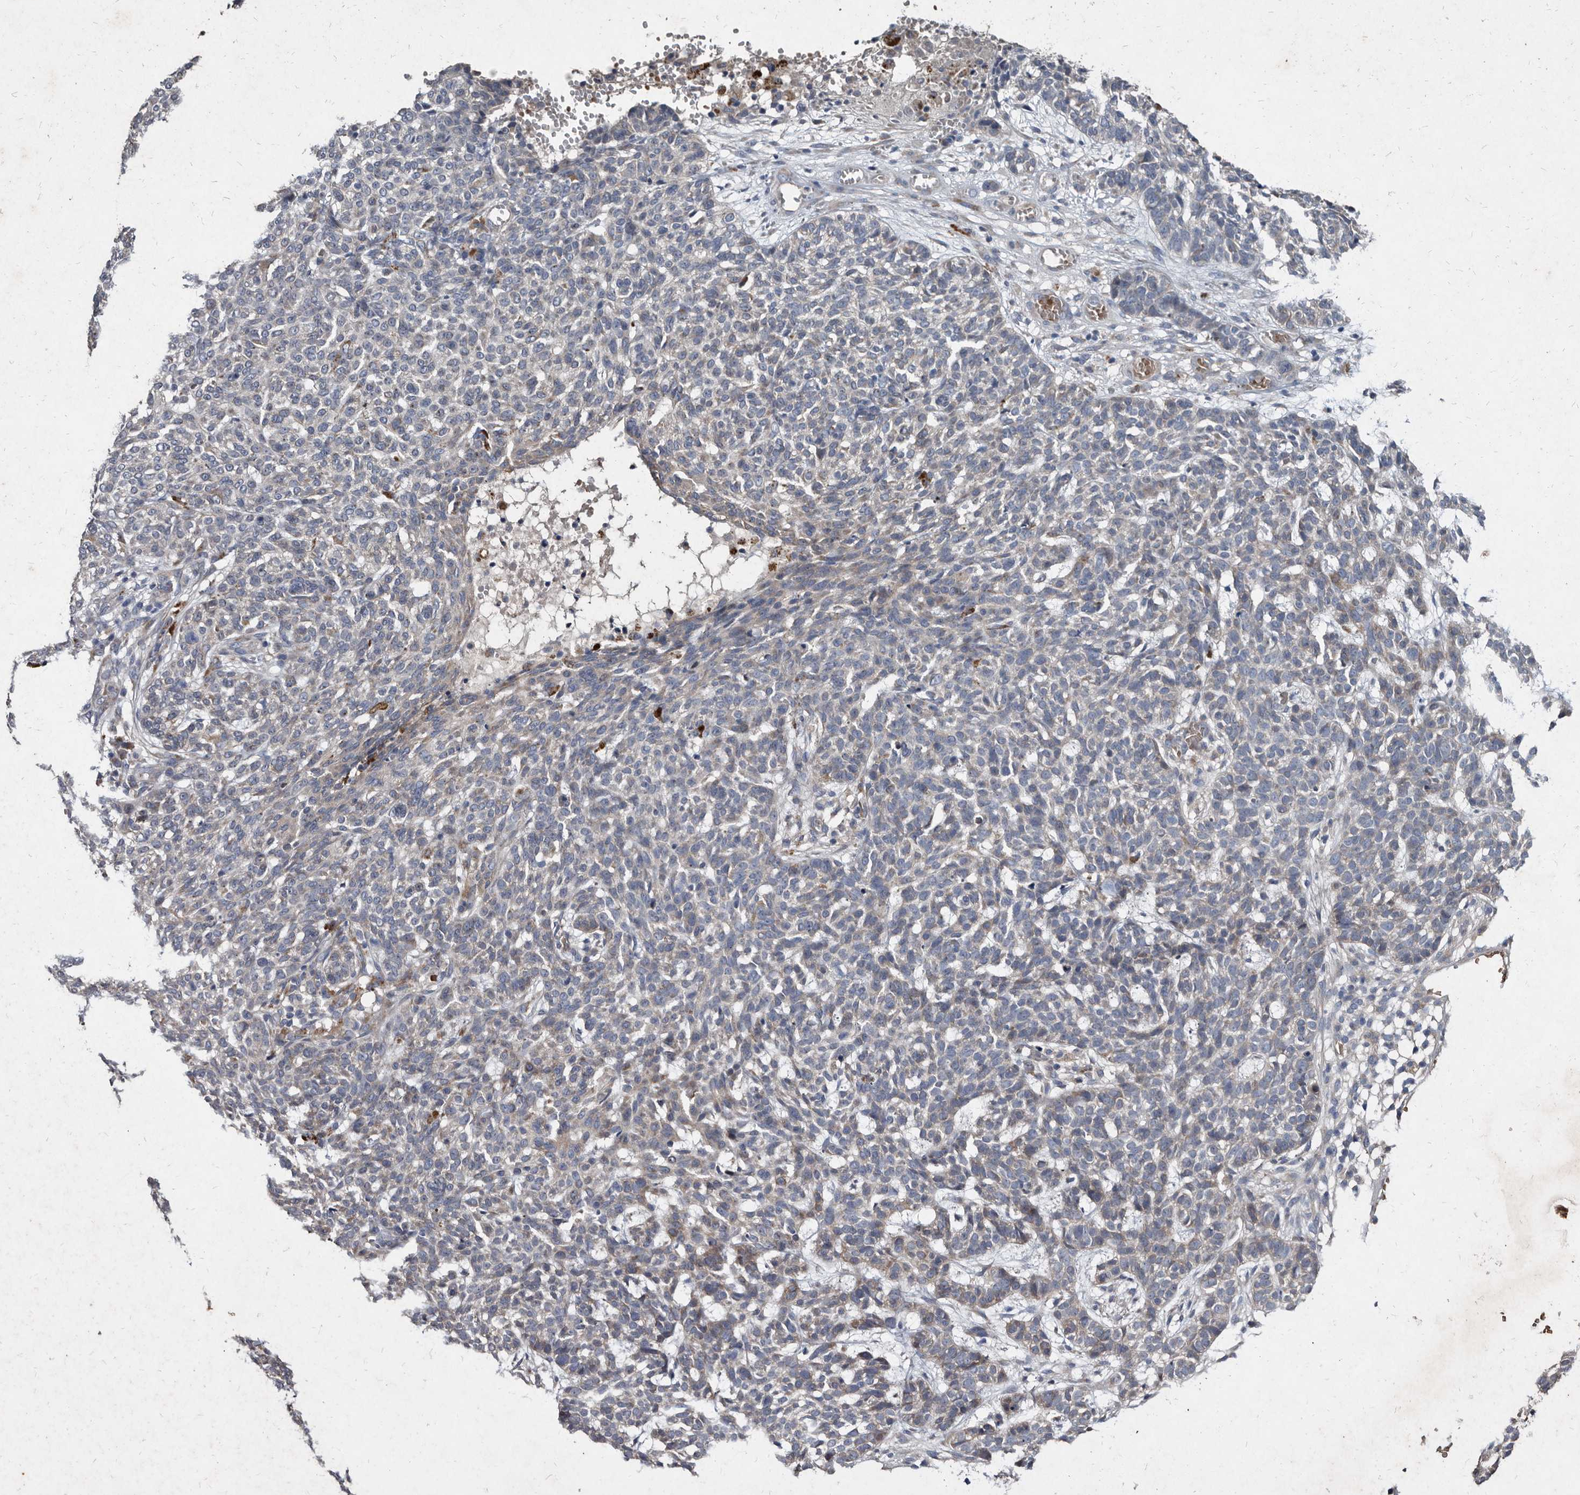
{"staining": {"intensity": "negative", "quantity": "none", "location": "none"}, "tissue": "skin cancer", "cell_type": "Tumor cells", "image_type": "cancer", "snomed": [{"axis": "morphology", "description": "Basal cell carcinoma"}, {"axis": "topography", "description": "Skin"}], "caption": "Photomicrograph shows no significant protein staining in tumor cells of skin cancer (basal cell carcinoma). (Brightfield microscopy of DAB immunohistochemistry (IHC) at high magnification).", "gene": "YPEL3", "patient": {"sex": "male", "age": 85}}